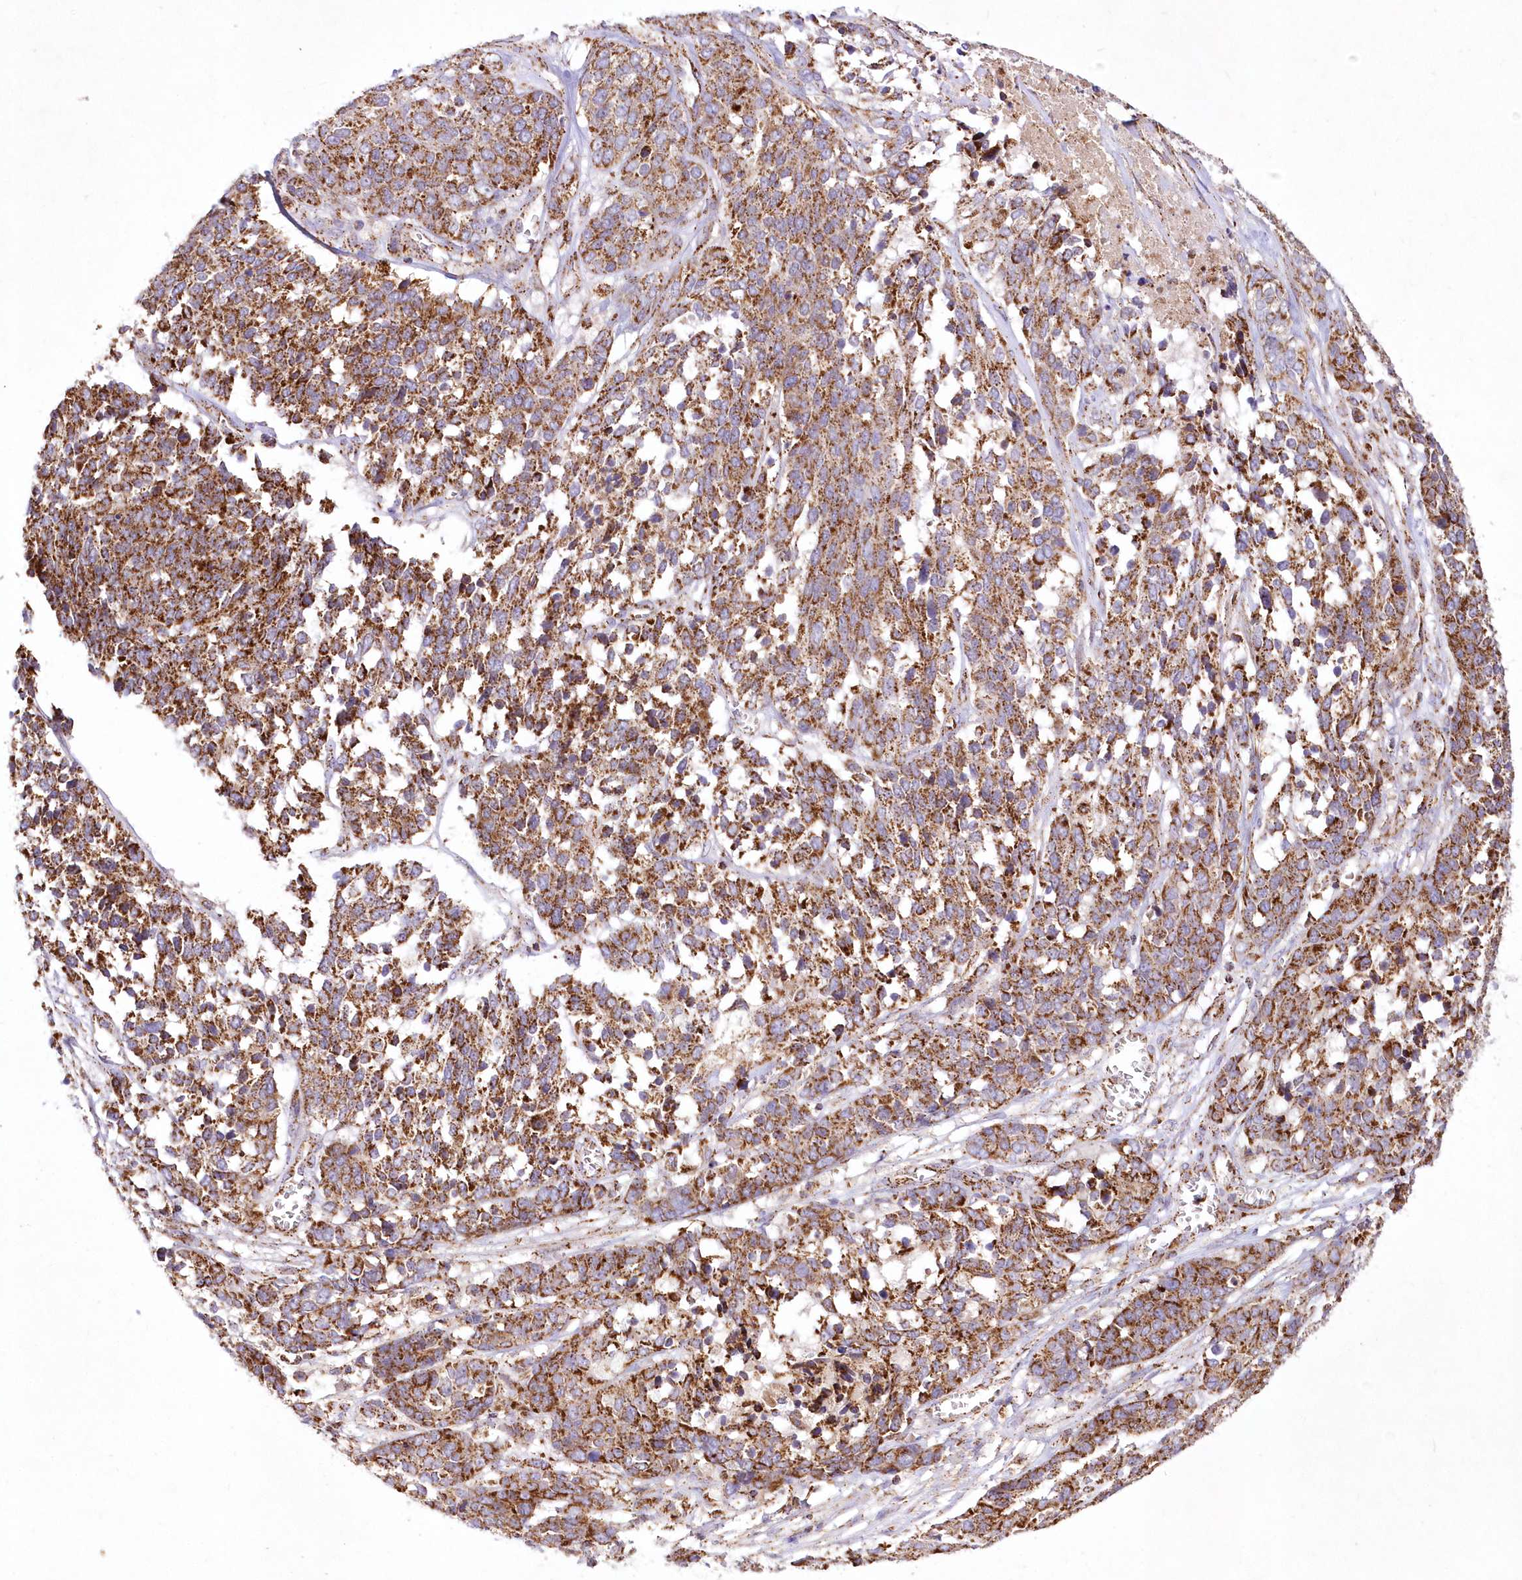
{"staining": {"intensity": "strong", "quantity": ">75%", "location": "cytoplasmic/membranous"}, "tissue": "ovarian cancer", "cell_type": "Tumor cells", "image_type": "cancer", "snomed": [{"axis": "morphology", "description": "Cystadenocarcinoma, serous, NOS"}, {"axis": "topography", "description": "Ovary"}], "caption": "Human ovarian cancer stained for a protein (brown) shows strong cytoplasmic/membranous positive positivity in about >75% of tumor cells.", "gene": "ASNSD1", "patient": {"sex": "female", "age": 44}}